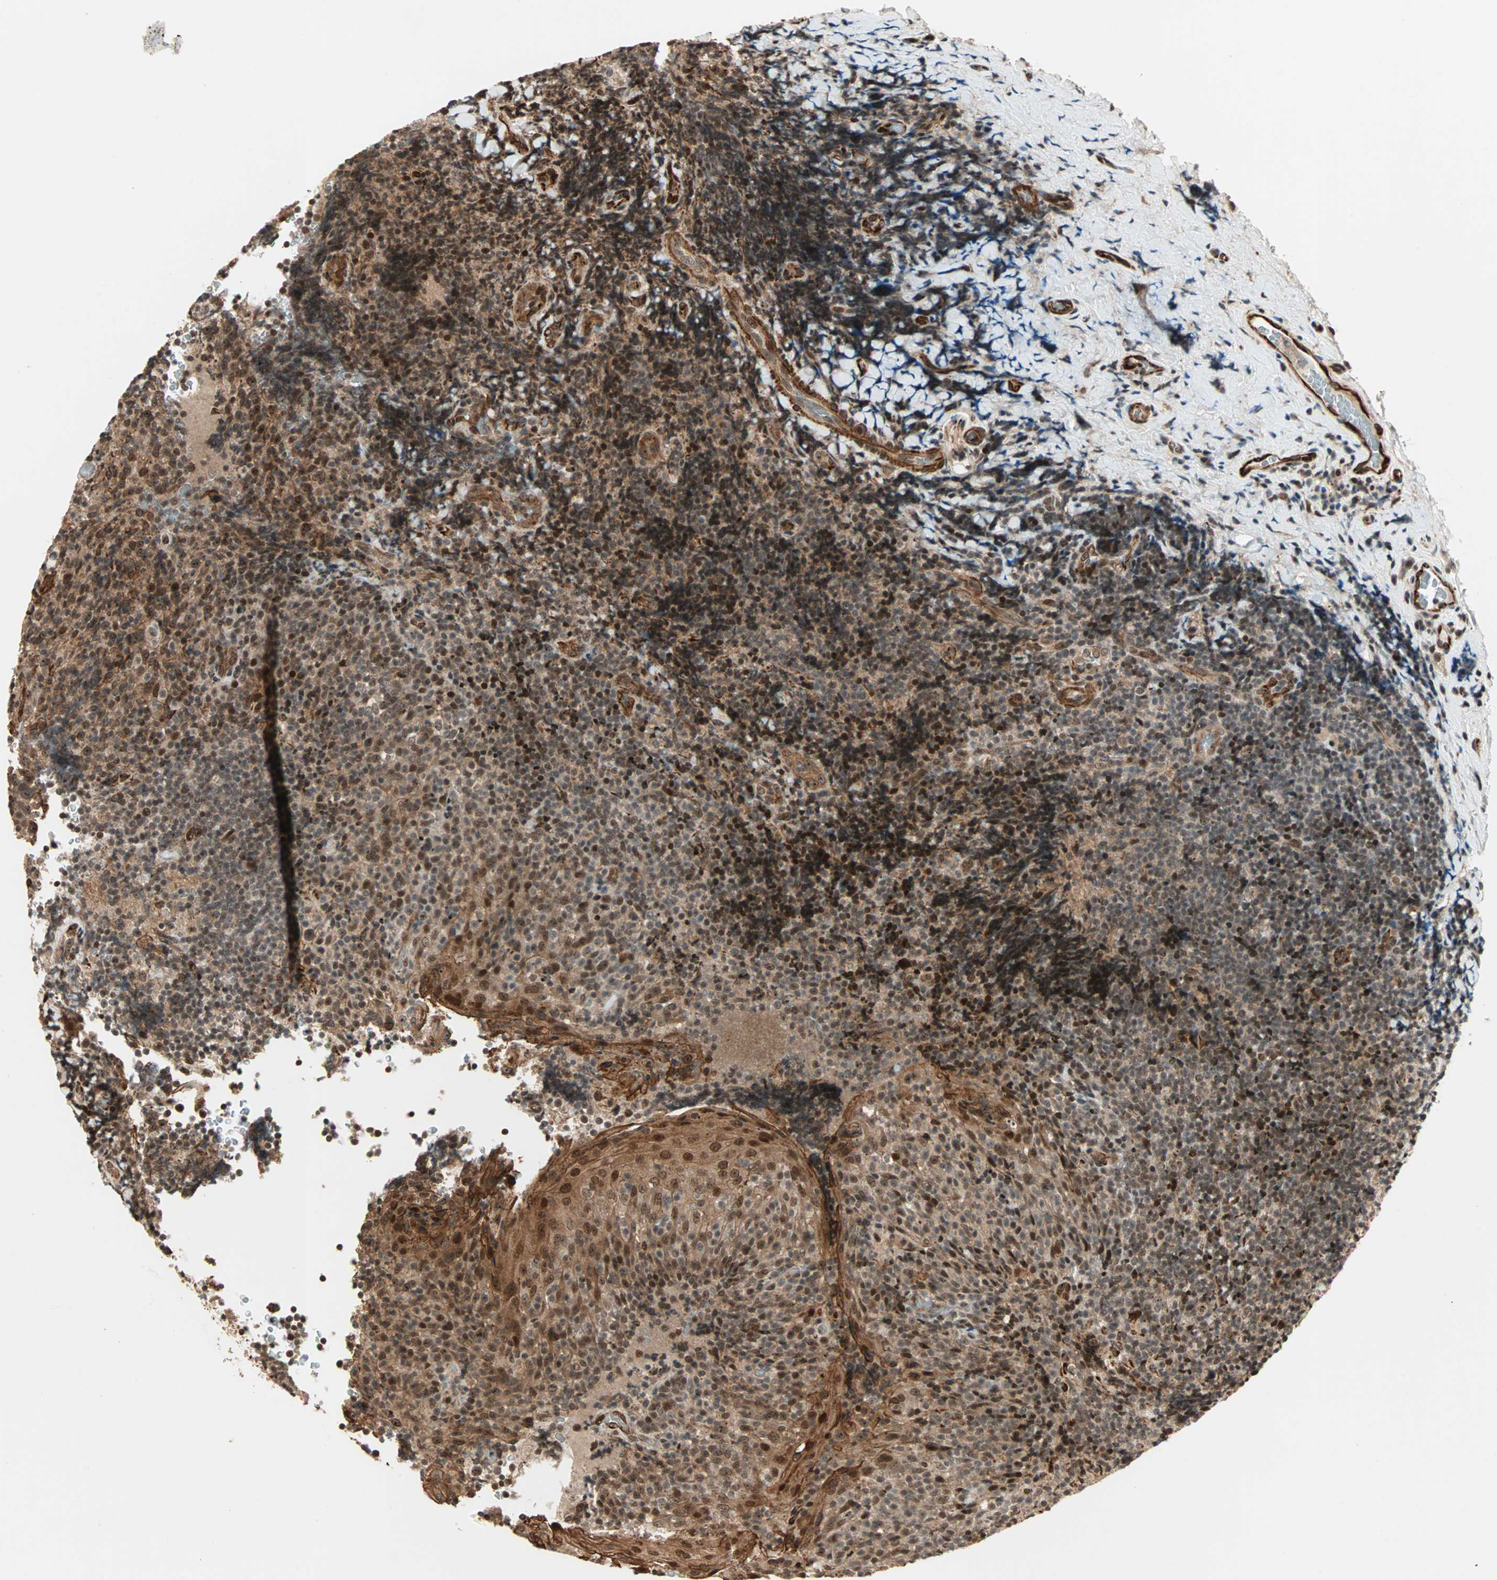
{"staining": {"intensity": "strong", "quantity": ">75%", "location": "nuclear"}, "tissue": "lymphoma", "cell_type": "Tumor cells", "image_type": "cancer", "snomed": [{"axis": "morphology", "description": "Malignant lymphoma, non-Hodgkin's type, High grade"}, {"axis": "topography", "description": "Tonsil"}], "caption": "This is an image of IHC staining of malignant lymphoma, non-Hodgkin's type (high-grade), which shows strong expression in the nuclear of tumor cells.", "gene": "ZBED9", "patient": {"sex": "female", "age": 36}}